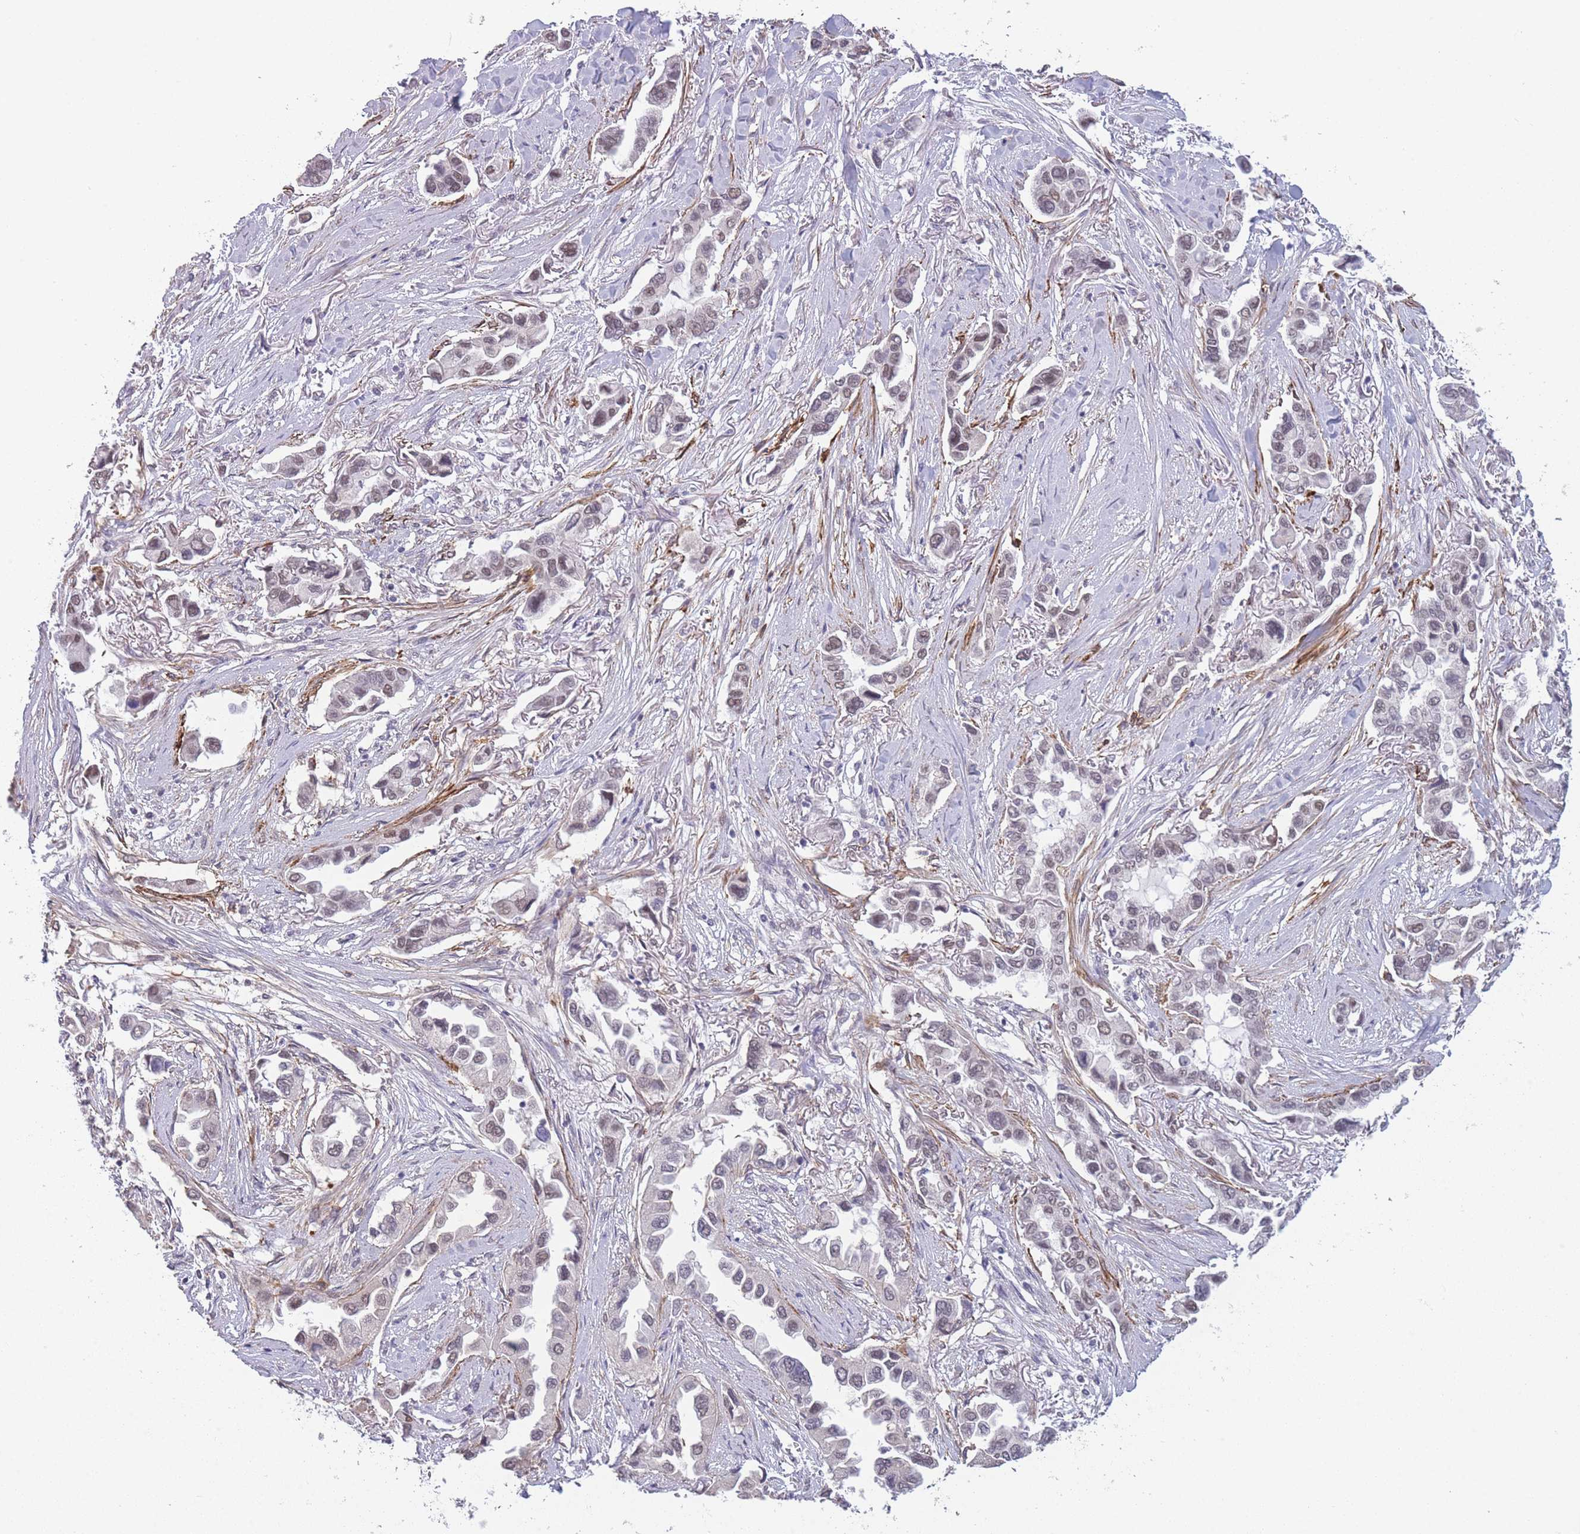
{"staining": {"intensity": "moderate", "quantity": "<25%", "location": "nuclear"}, "tissue": "lung cancer", "cell_type": "Tumor cells", "image_type": "cancer", "snomed": [{"axis": "morphology", "description": "Adenocarcinoma, NOS"}, {"axis": "topography", "description": "Lung"}], "caption": "DAB immunohistochemical staining of human adenocarcinoma (lung) demonstrates moderate nuclear protein staining in about <25% of tumor cells.", "gene": "SIN3B", "patient": {"sex": "female", "age": 76}}